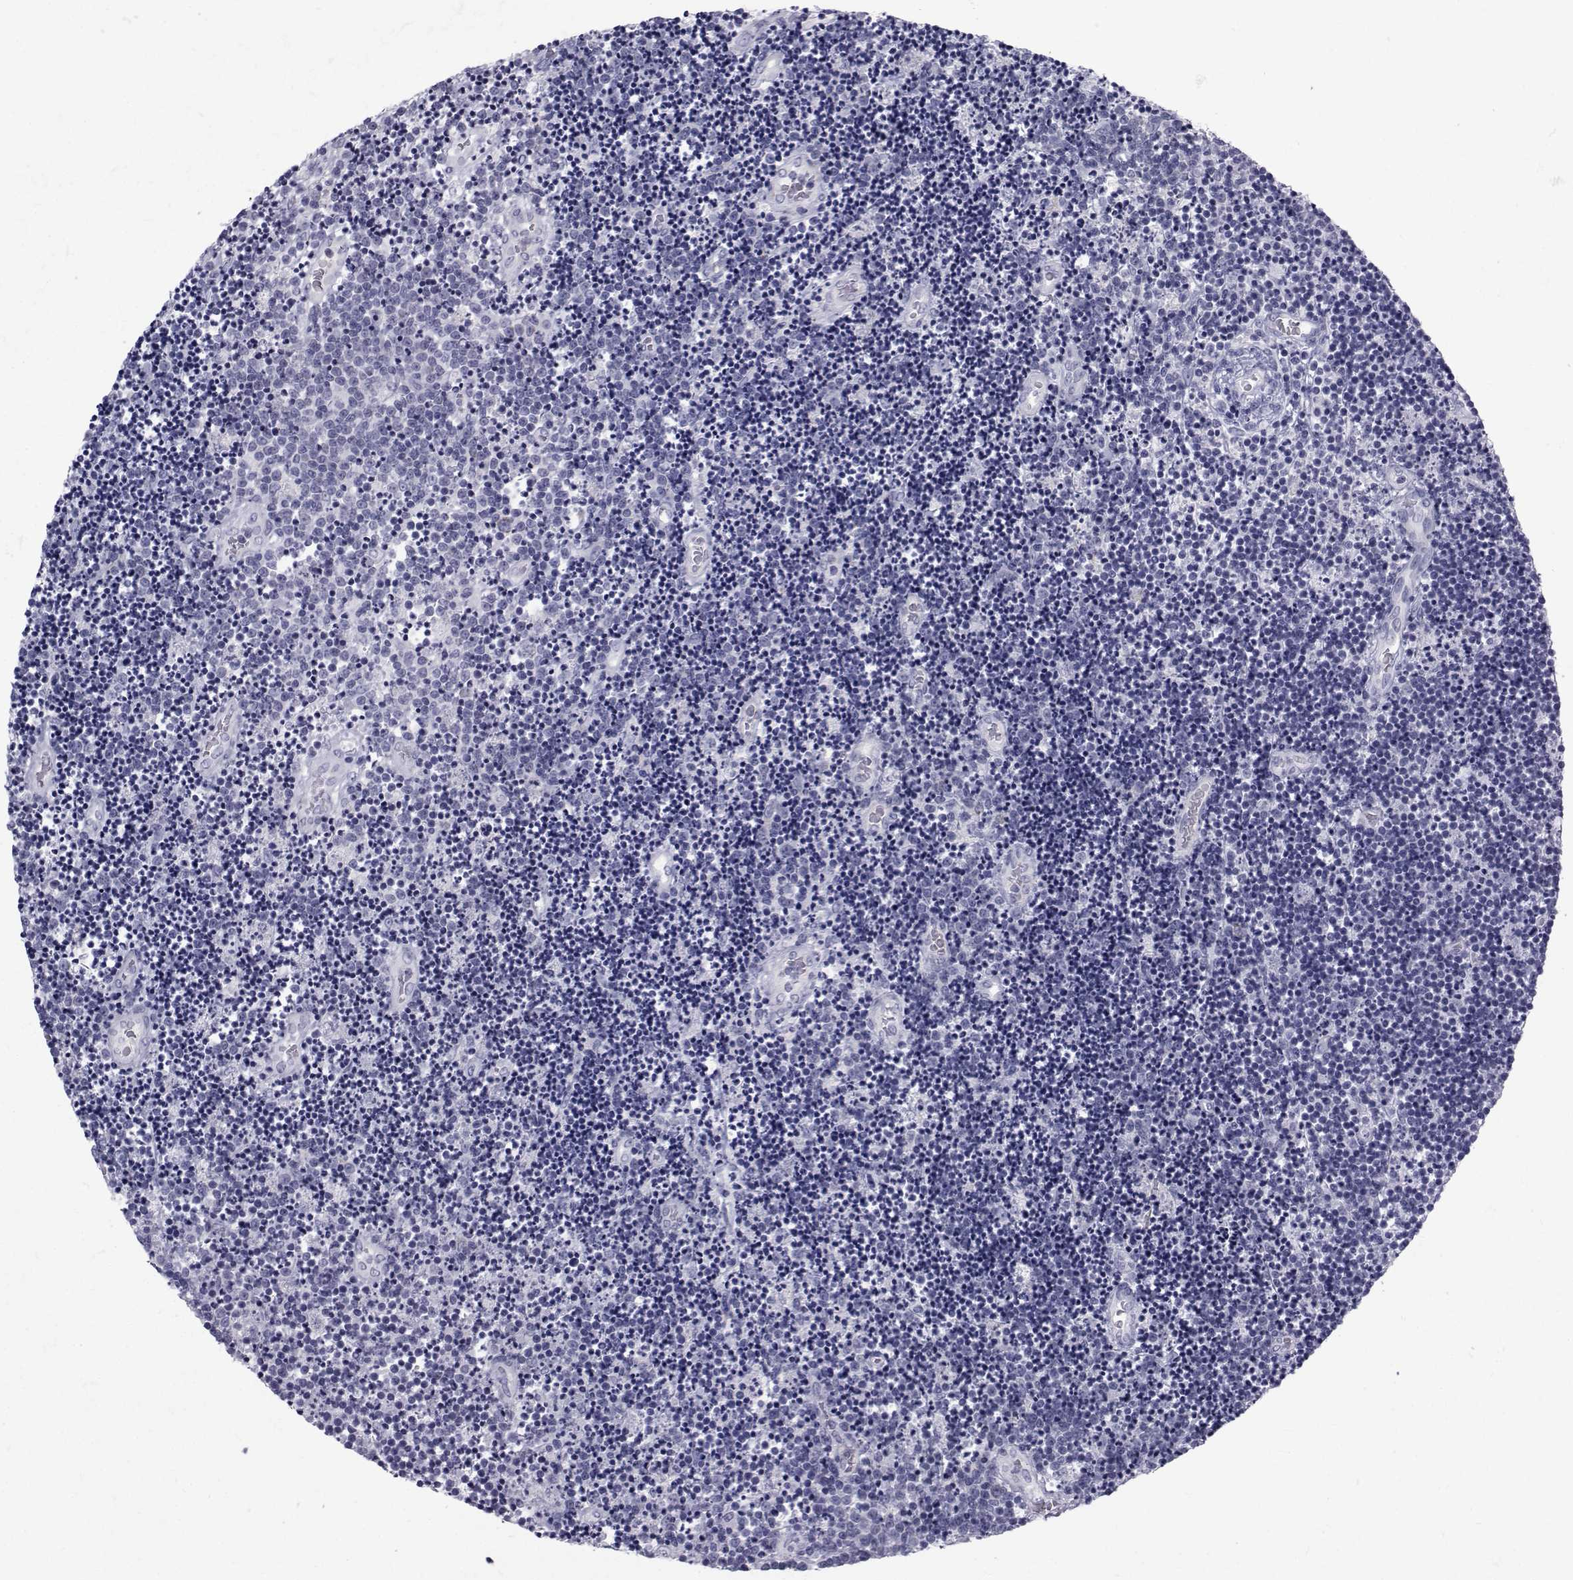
{"staining": {"intensity": "negative", "quantity": "none", "location": "none"}, "tissue": "lymphoma", "cell_type": "Tumor cells", "image_type": "cancer", "snomed": [{"axis": "morphology", "description": "Malignant lymphoma, non-Hodgkin's type, Low grade"}, {"axis": "topography", "description": "Brain"}], "caption": "Immunohistochemistry (IHC) photomicrograph of neoplastic tissue: malignant lymphoma, non-Hodgkin's type (low-grade) stained with DAB displays no significant protein expression in tumor cells.", "gene": "FDXR", "patient": {"sex": "female", "age": 66}}